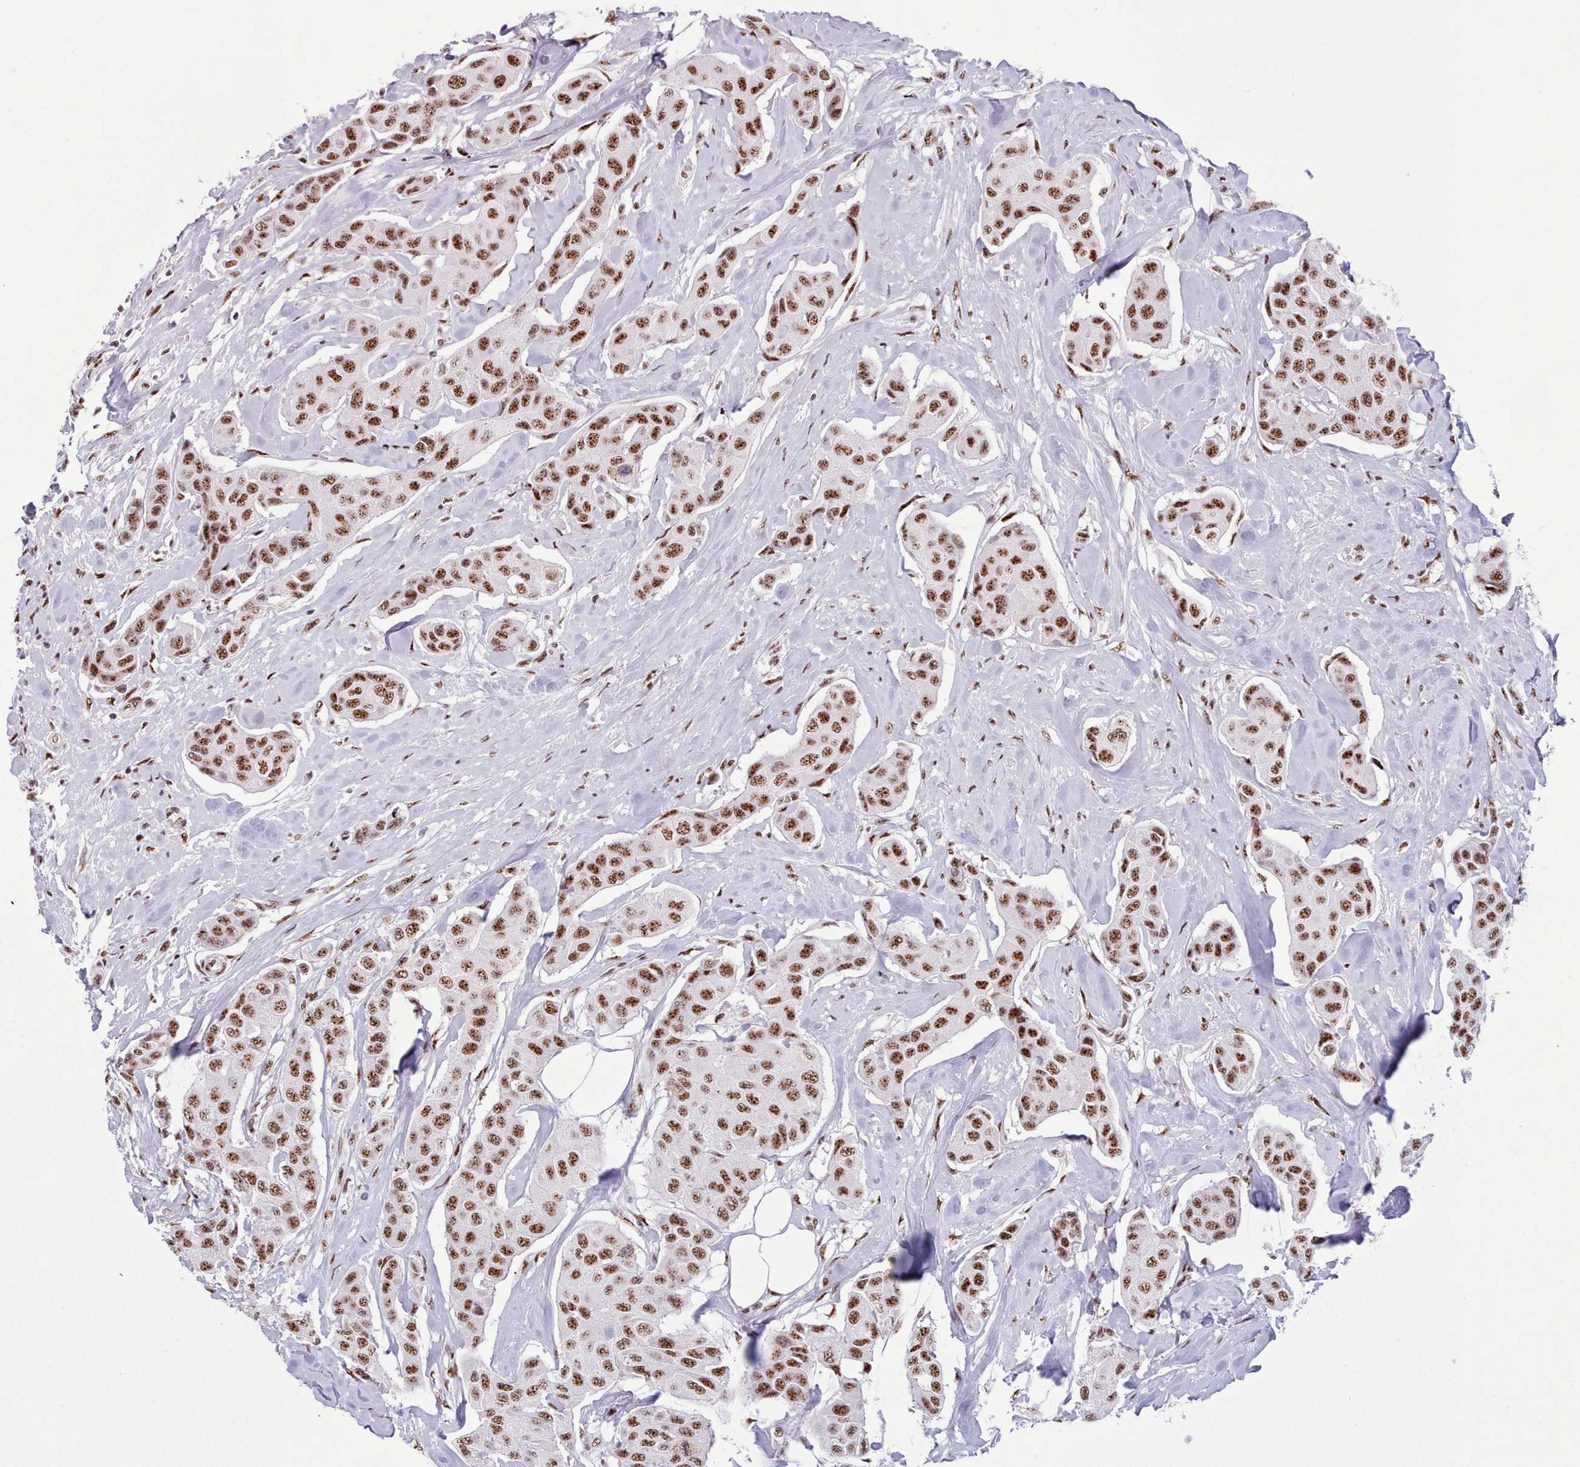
{"staining": {"intensity": "strong", "quantity": ">75%", "location": "nuclear"}, "tissue": "breast cancer", "cell_type": "Tumor cells", "image_type": "cancer", "snomed": [{"axis": "morphology", "description": "Duct carcinoma"}, {"axis": "topography", "description": "Breast"}, {"axis": "topography", "description": "Lymph node"}], "caption": "Immunohistochemical staining of breast cancer displays strong nuclear protein expression in approximately >75% of tumor cells.", "gene": "TMEM35B", "patient": {"sex": "female", "age": 80}}